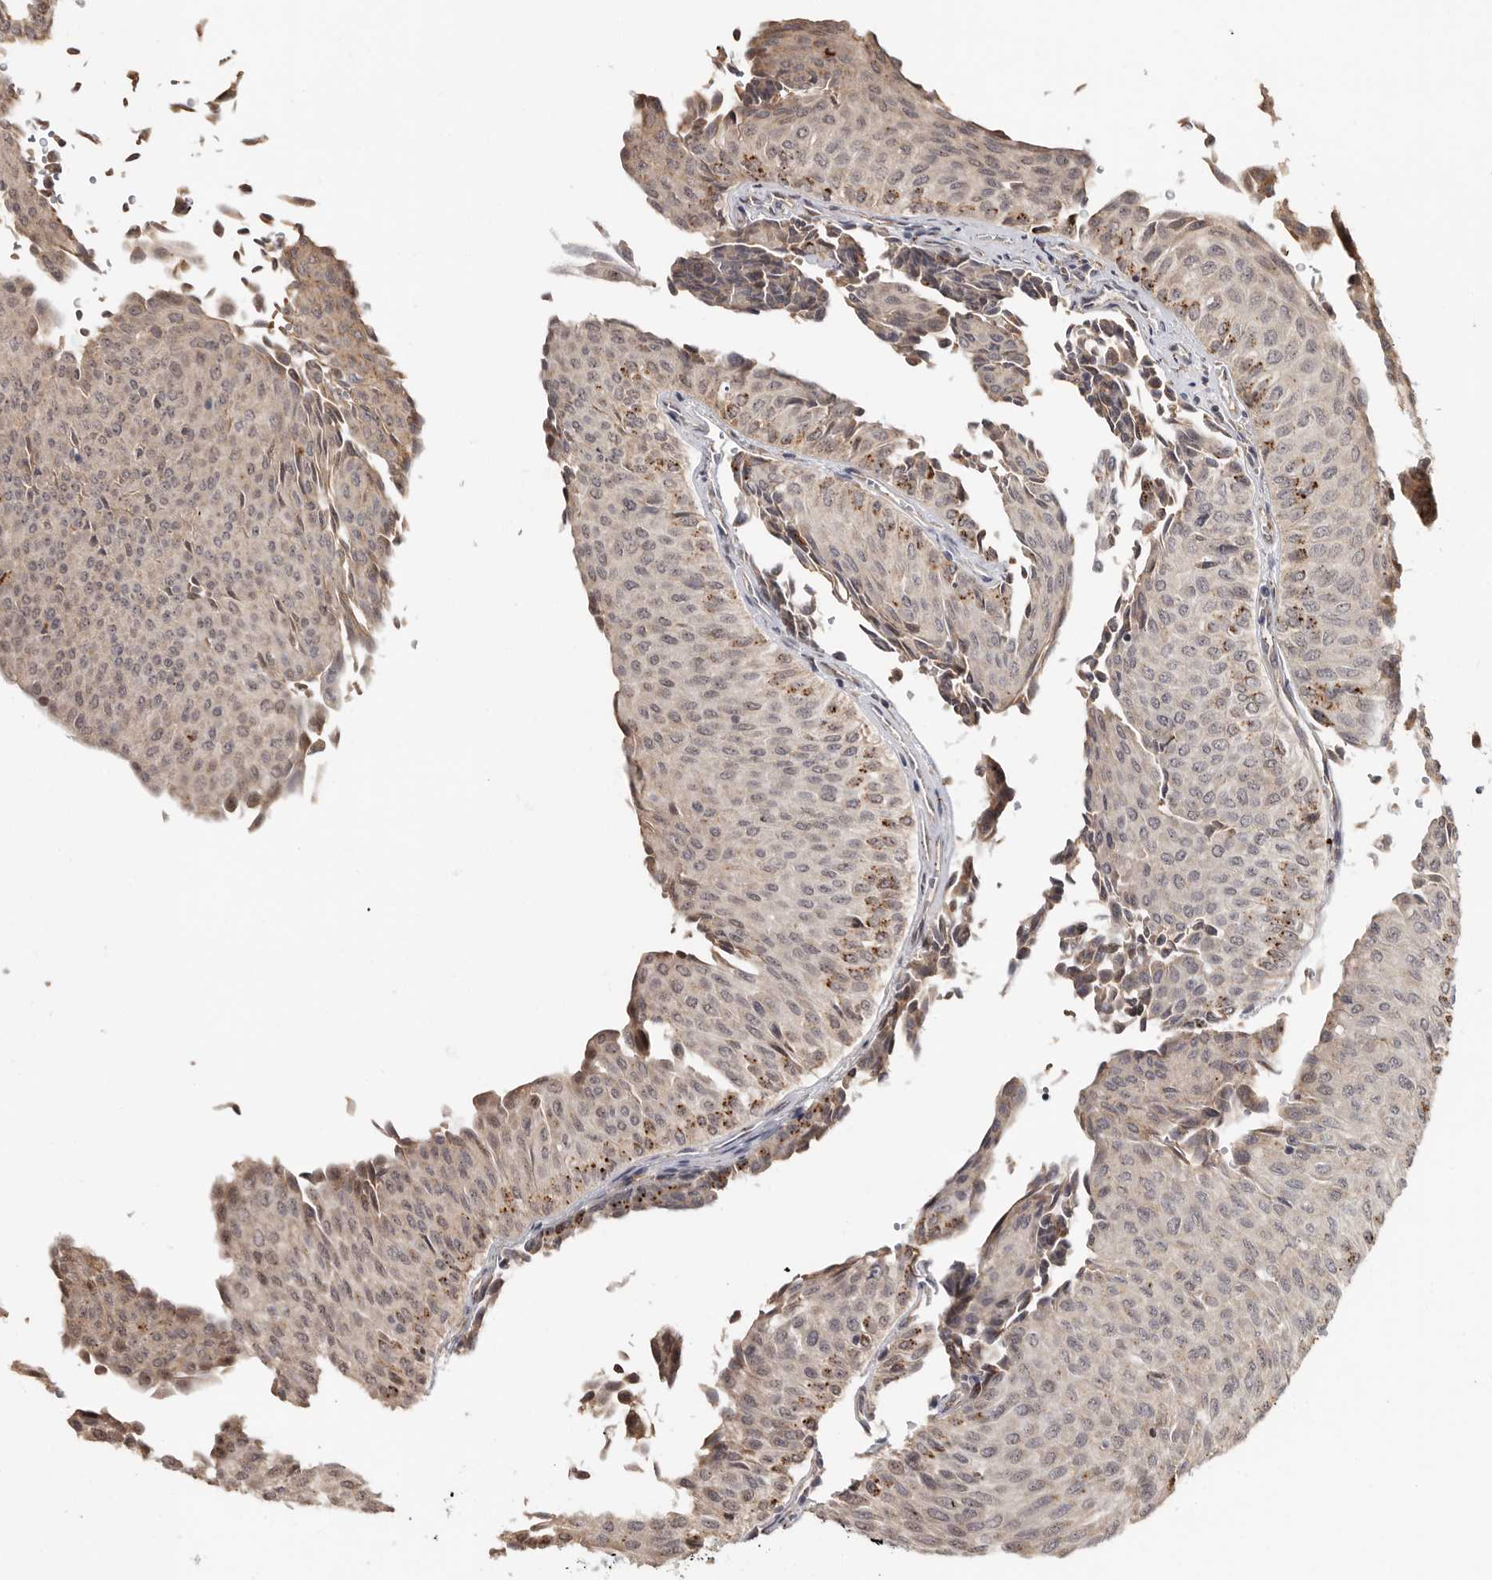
{"staining": {"intensity": "moderate", "quantity": "<25%", "location": "cytoplasmic/membranous"}, "tissue": "urothelial cancer", "cell_type": "Tumor cells", "image_type": "cancer", "snomed": [{"axis": "morphology", "description": "Urothelial carcinoma, Low grade"}, {"axis": "topography", "description": "Urinary bladder"}], "caption": "Immunohistochemical staining of urothelial carcinoma (low-grade) exhibits low levels of moderate cytoplasmic/membranous protein positivity in approximately <25% of tumor cells. The staining was performed using DAB (3,3'-diaminobenzidine), with brown indicating positive protein expression. Nuclei are stained blue with hematoxylin.", "gene": "ZNF83", "patient": {"sex": "male", "age": 78}}